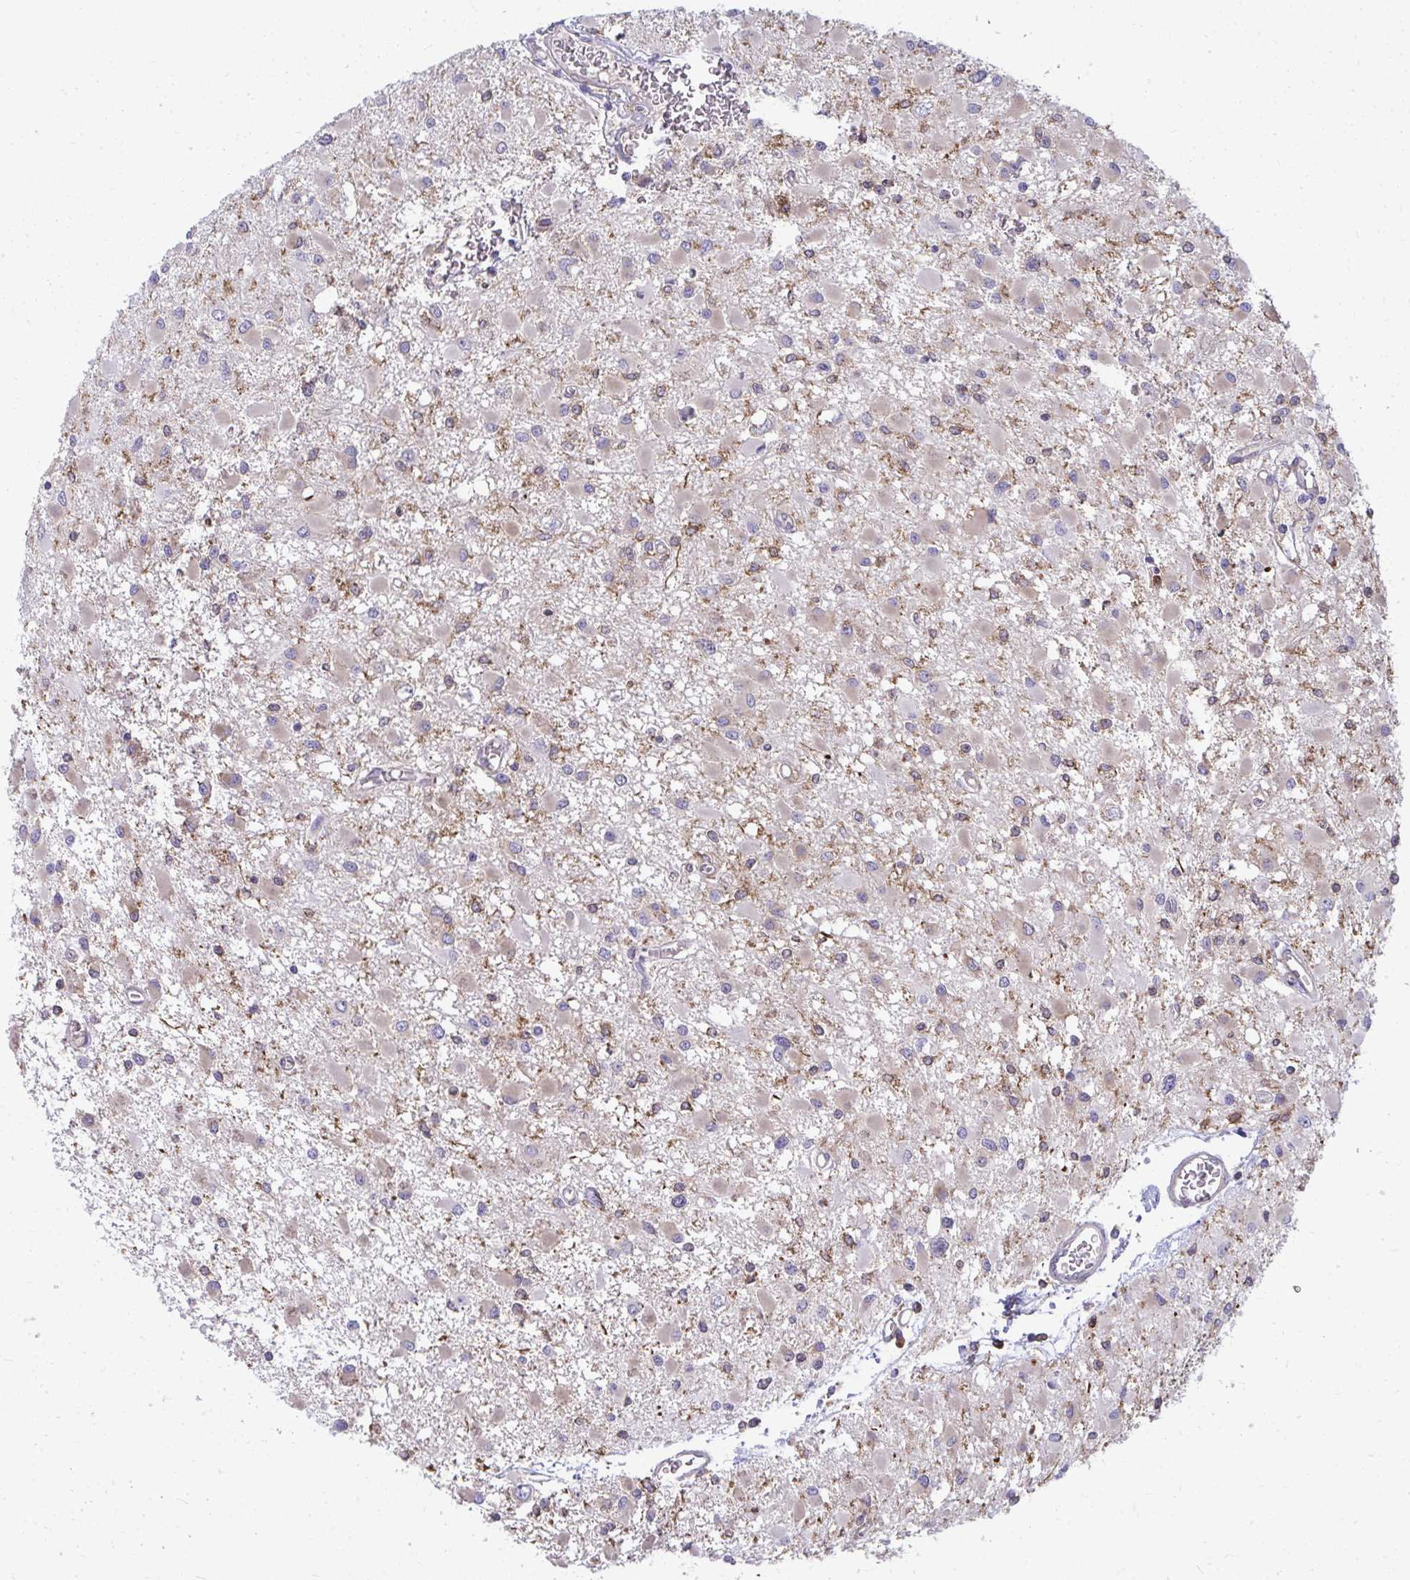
{"staining": {"intensity": "negative", "quantity": "none", "location": "none"}, "tissue": "glioma", "cell_type": "Tumor cells", "image_type": "cancer", "snomed": [{"axis": "morphology", "description": "Glioma, malignant, High grade"}, {"axis": "topography", "description": "Brain"}], "caption": "An immunohistochemistry (IHC) photomicrograph of glioma is shown. There is no staining in tumor cells of glioma.", "gene": "ASAP1", "patient": {"sex": "male", "age": 54}}